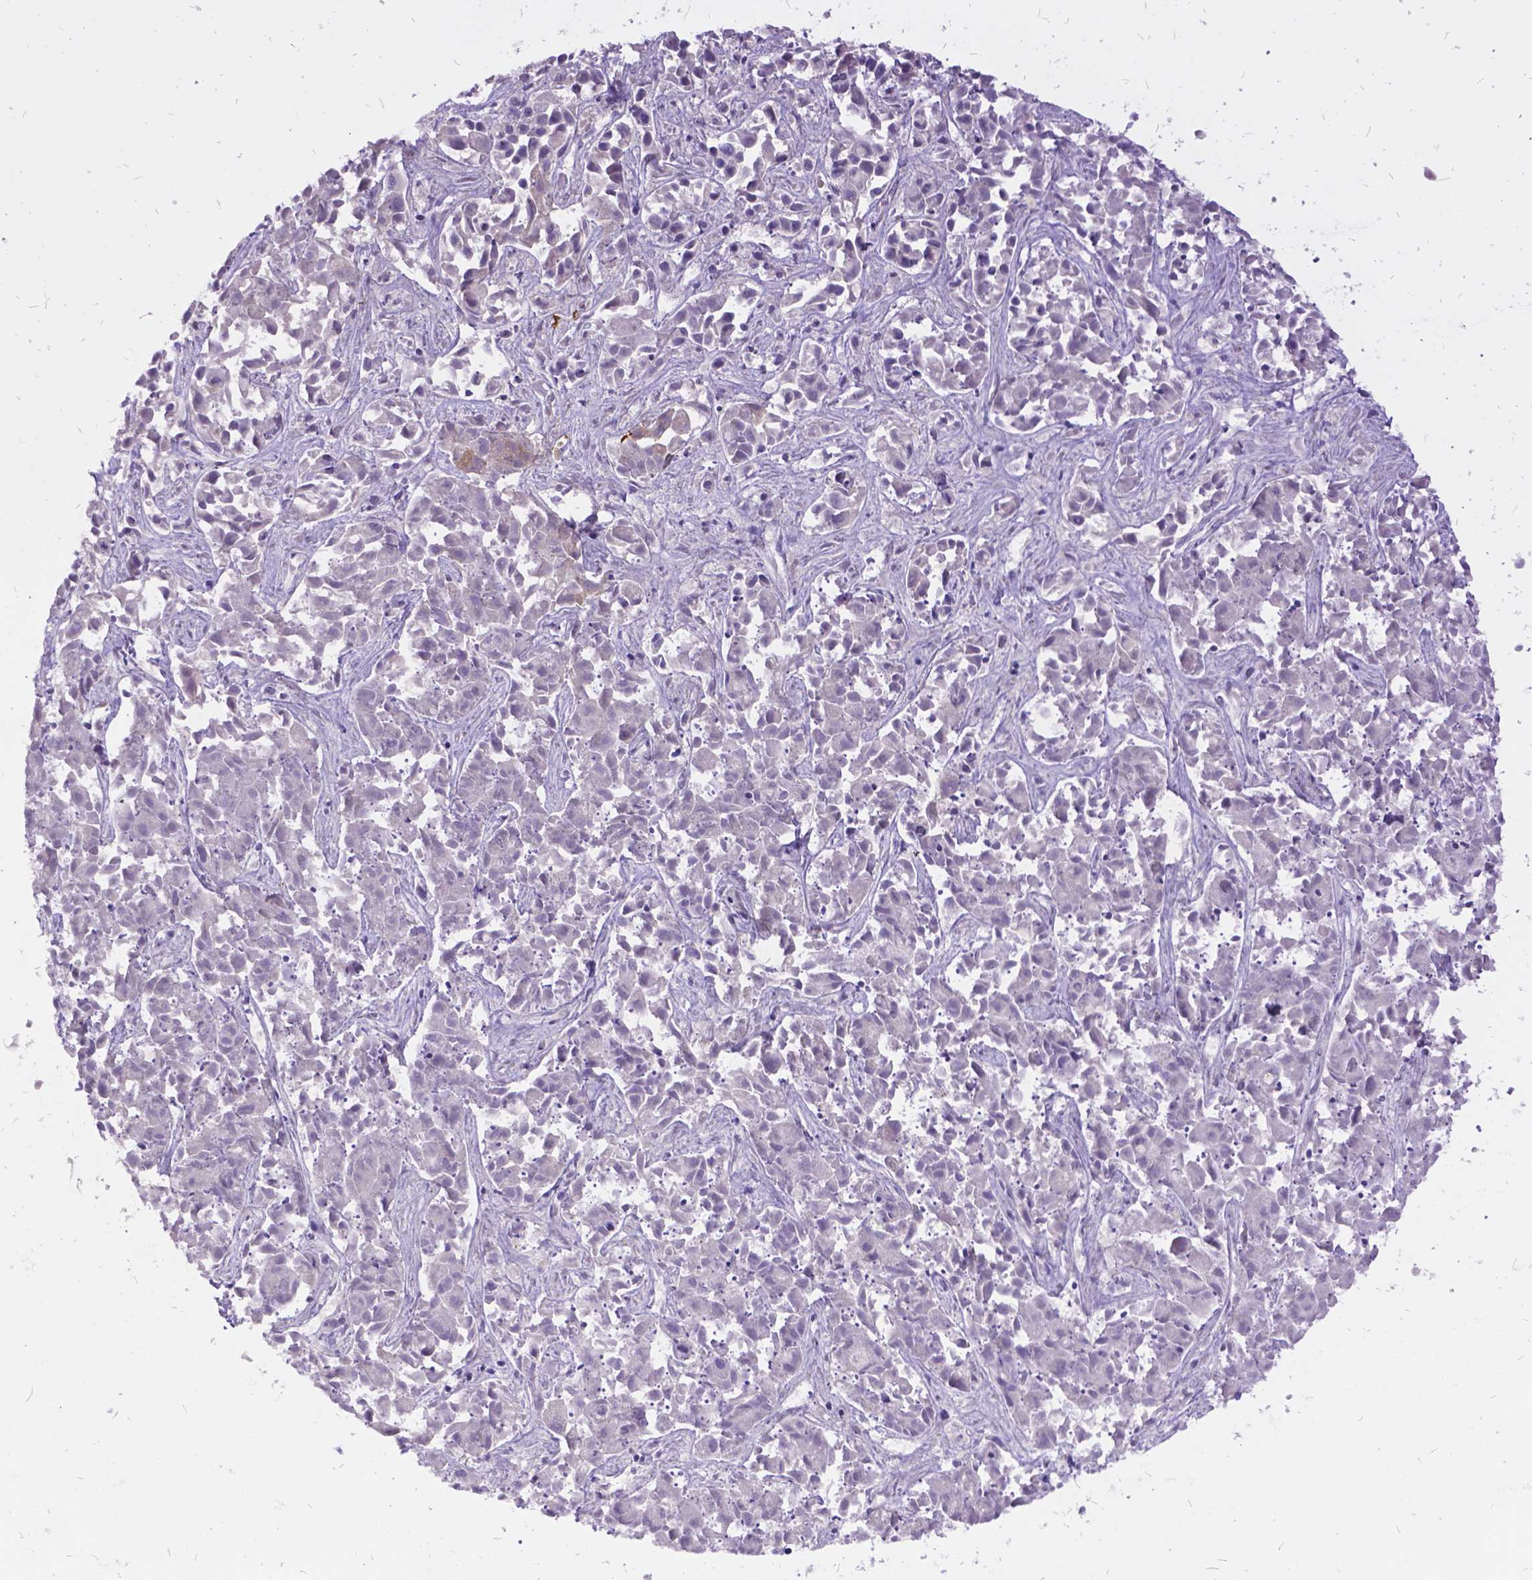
{"staining": {"intensity": "negative", "quantity": "none", "location": "none"}, "tissue": "liver cancer", "cell_type": "Tumor cells", "image_type": "cancer", "snomed": [{"axis": "morphology", "description": "Cholangiocarcinoma"}, {"axis": "topography", "description": "Liver"}], "caption": "The micrograph displays no staining of tumor cells in cholangiocarcinoma (liver).", "gene": "ITGB6", "patient": {"sex": "female", "age": 81}}